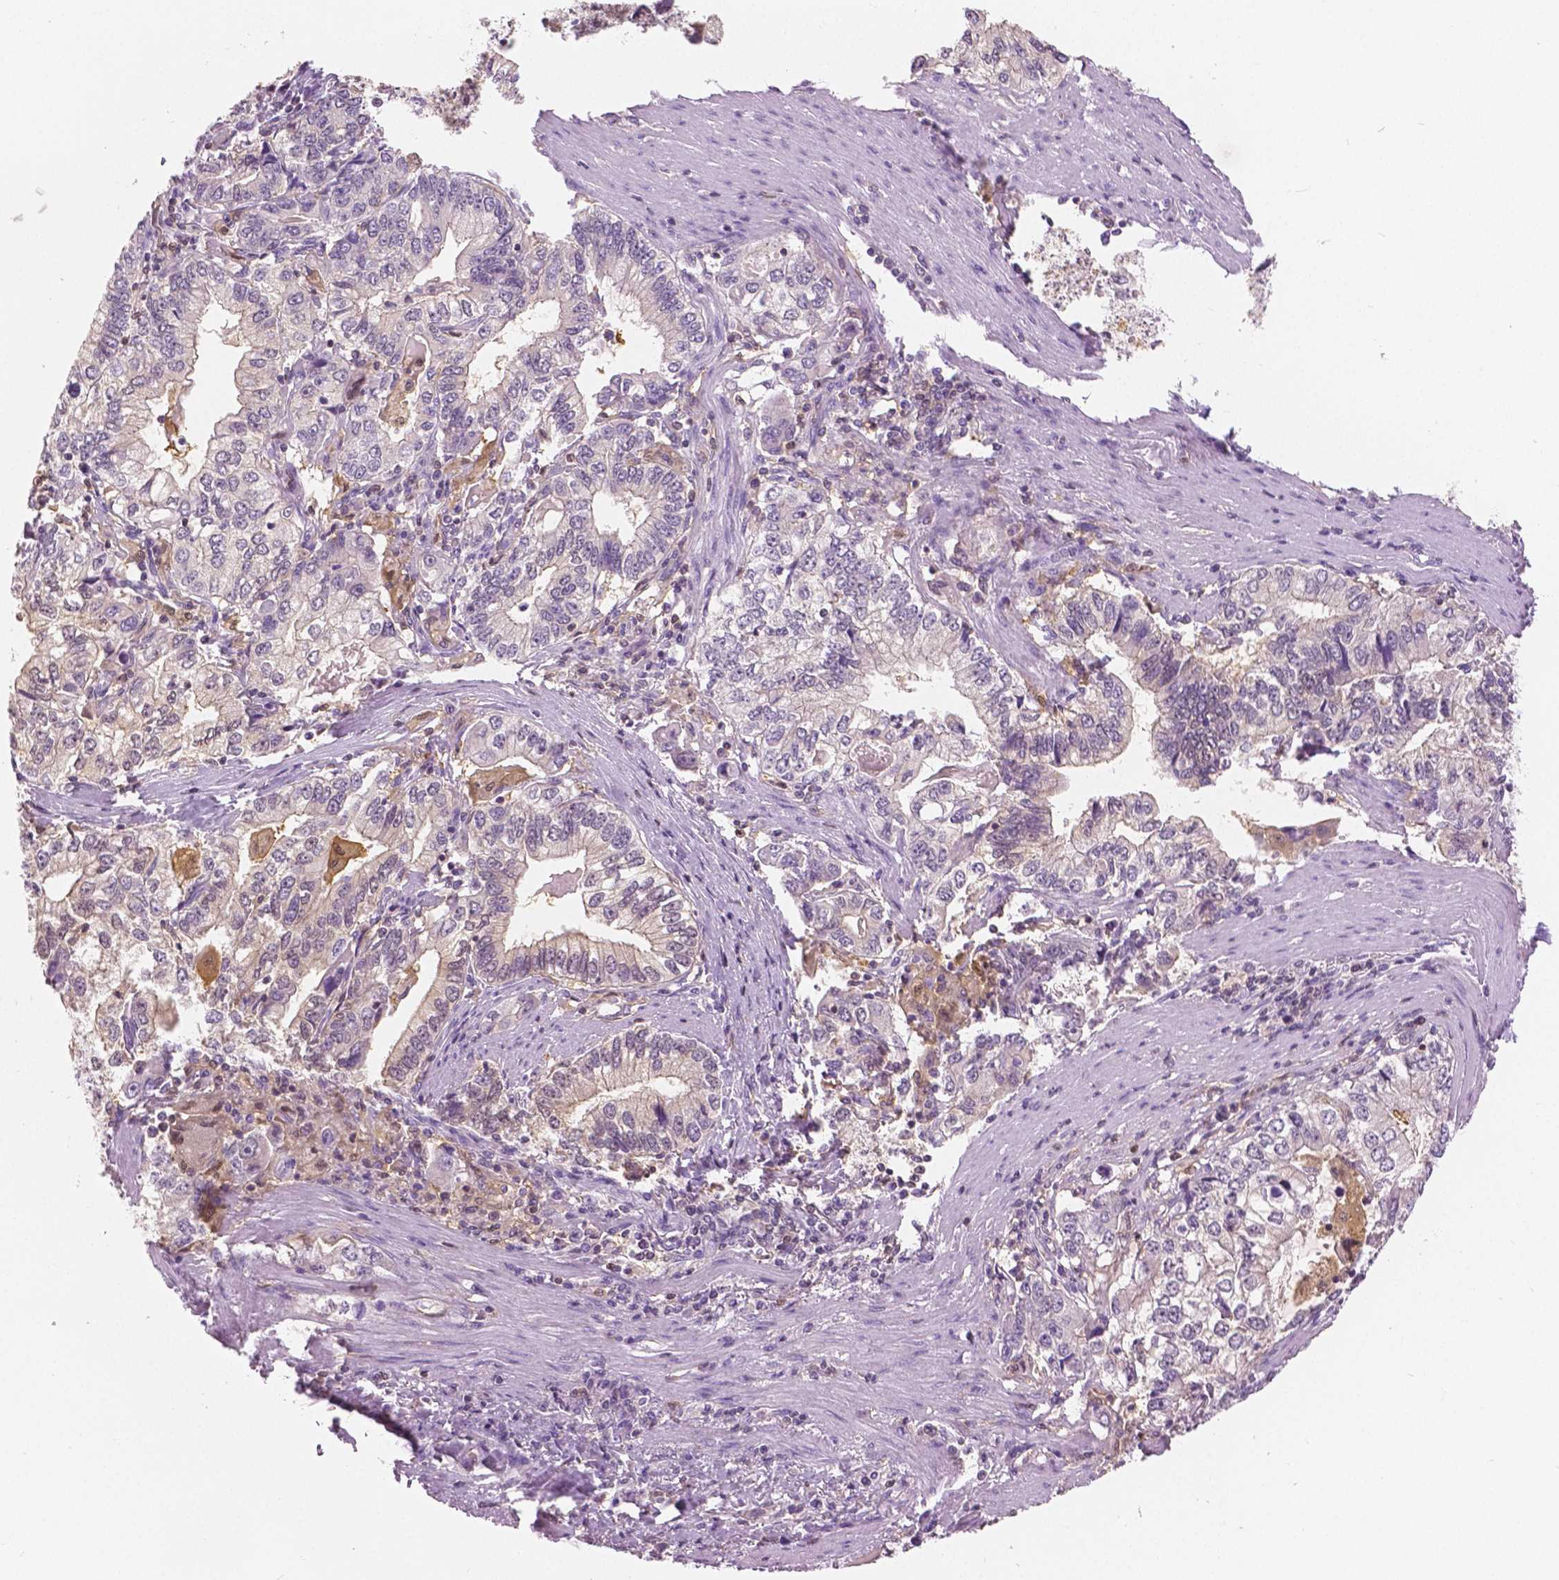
{"staining": {"intensity": "negative", "quantity": "none", "location": "none"}, "tissue": "stomach cancer", "cell_type": "Tumor cells", "image_type": "cancer", "snomed": [{"axis": "morphology", "description": "Adenocarcinoma, NOS"}, {"axis": "topography", "description": "Stomach, lower"}], "caption": "Histopathology image shows no protein staining in tumor cells of adenocarcinoma (stomach) tissue. The staining was performed using DAB (3,3'-diaminobenzidine) to visualize the protein expression in brown, while the nuclei were stained in blue with hematoxylin (Magnification: 20x).", "gene": "GALM", "patient": {"sex": "female", "age": 72}}